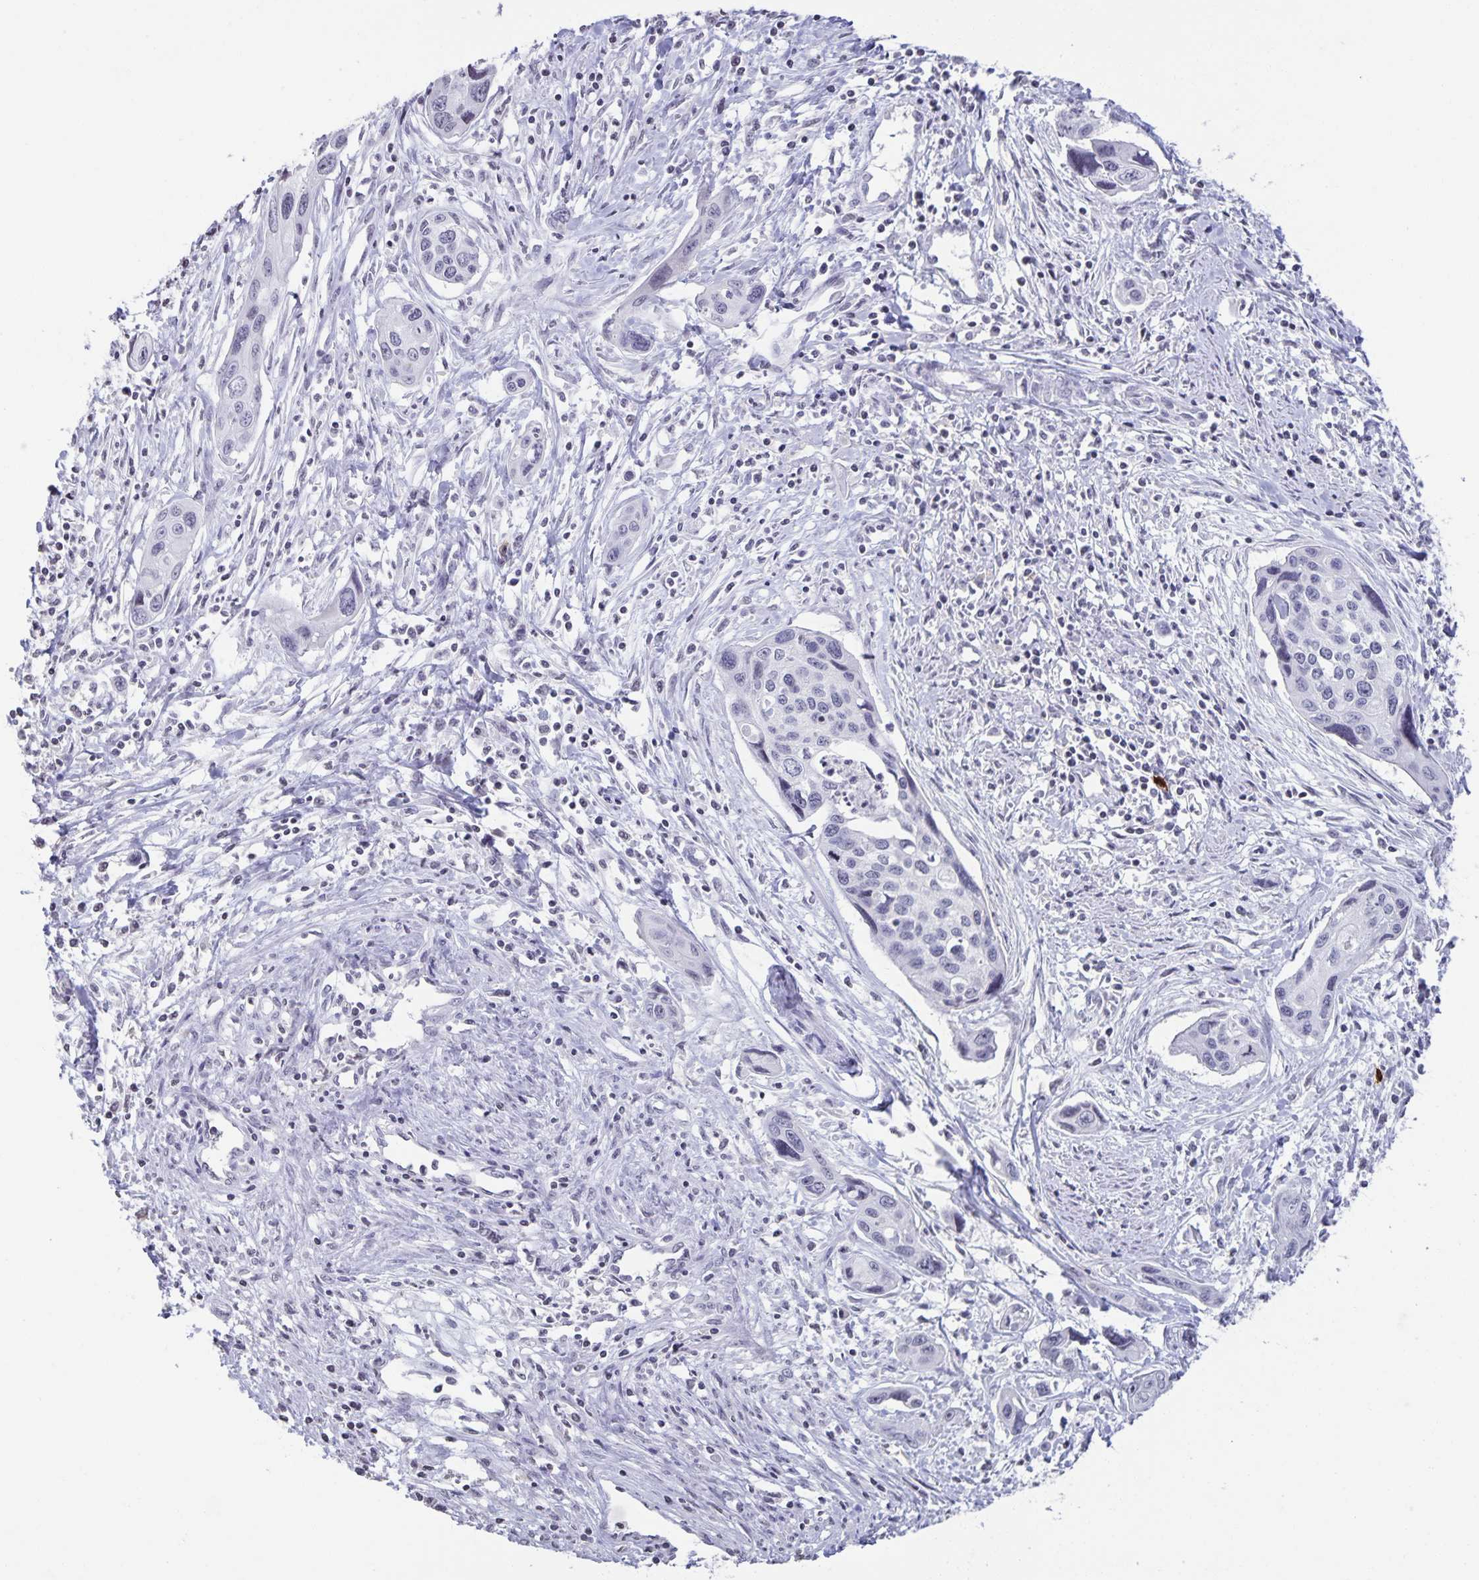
{"staining": {"intensity": "negative", "quantity": "none", "location": "none"}, "tissue": "cervical cancer", "cell_type": "Tumor cells", "image_type": "cancer", "snomed": [{"axis": "morphology", "description": "Squamous cell carcinoma, NOS"}, {"axis": "topography", "description": "Cervix"}], "caption": "Human squamous cell carcinoma (cervical) stained for a protein using immunohistochemistry (IHC) demonstrates no positivity in tumor cells.", "gene": "AQP4", "patient": {"sex": "female", "age": 31}}